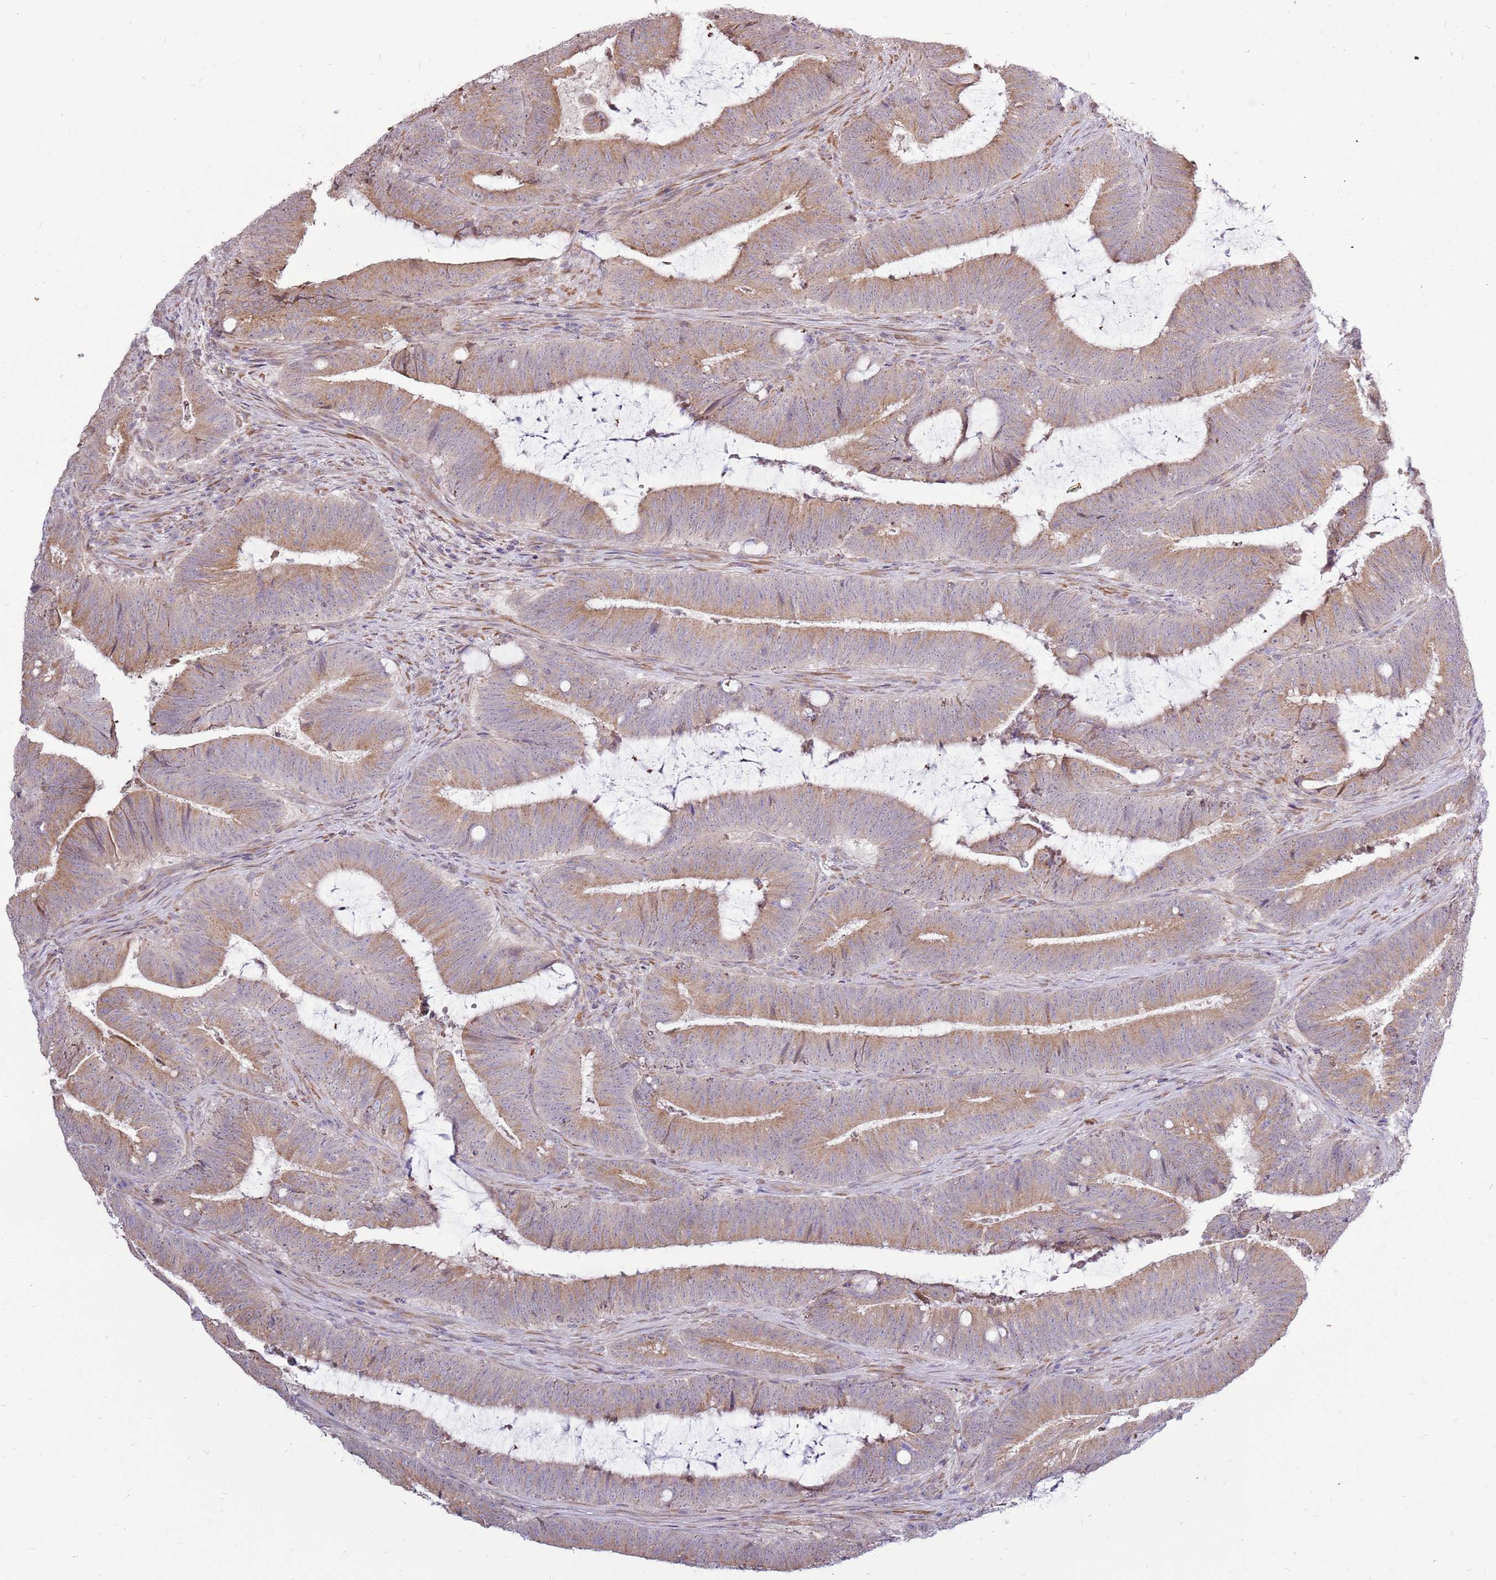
{"staining": {"intensity": "moderate", "quantity": ">75%", "location": "cytoplasmic/membranous"}, "tissue": "colorectal cancer", "cell_type": "Tumor cells", "image_type": "cancer", "snomed": [{"axis": "morphology", "description": "Adenocarcinoma, NOS"}, {"axis": "topography", "description": "Colon"}], "caption": "Colorectal adenocarcinoma was stained to show a protein in brown. There is medium levels of moderate cytoplasmic/membranous staining in approximately >75% of tumor cells.", "gene": "UGGT2", "patient": {"sex": "female", "age": 43}}